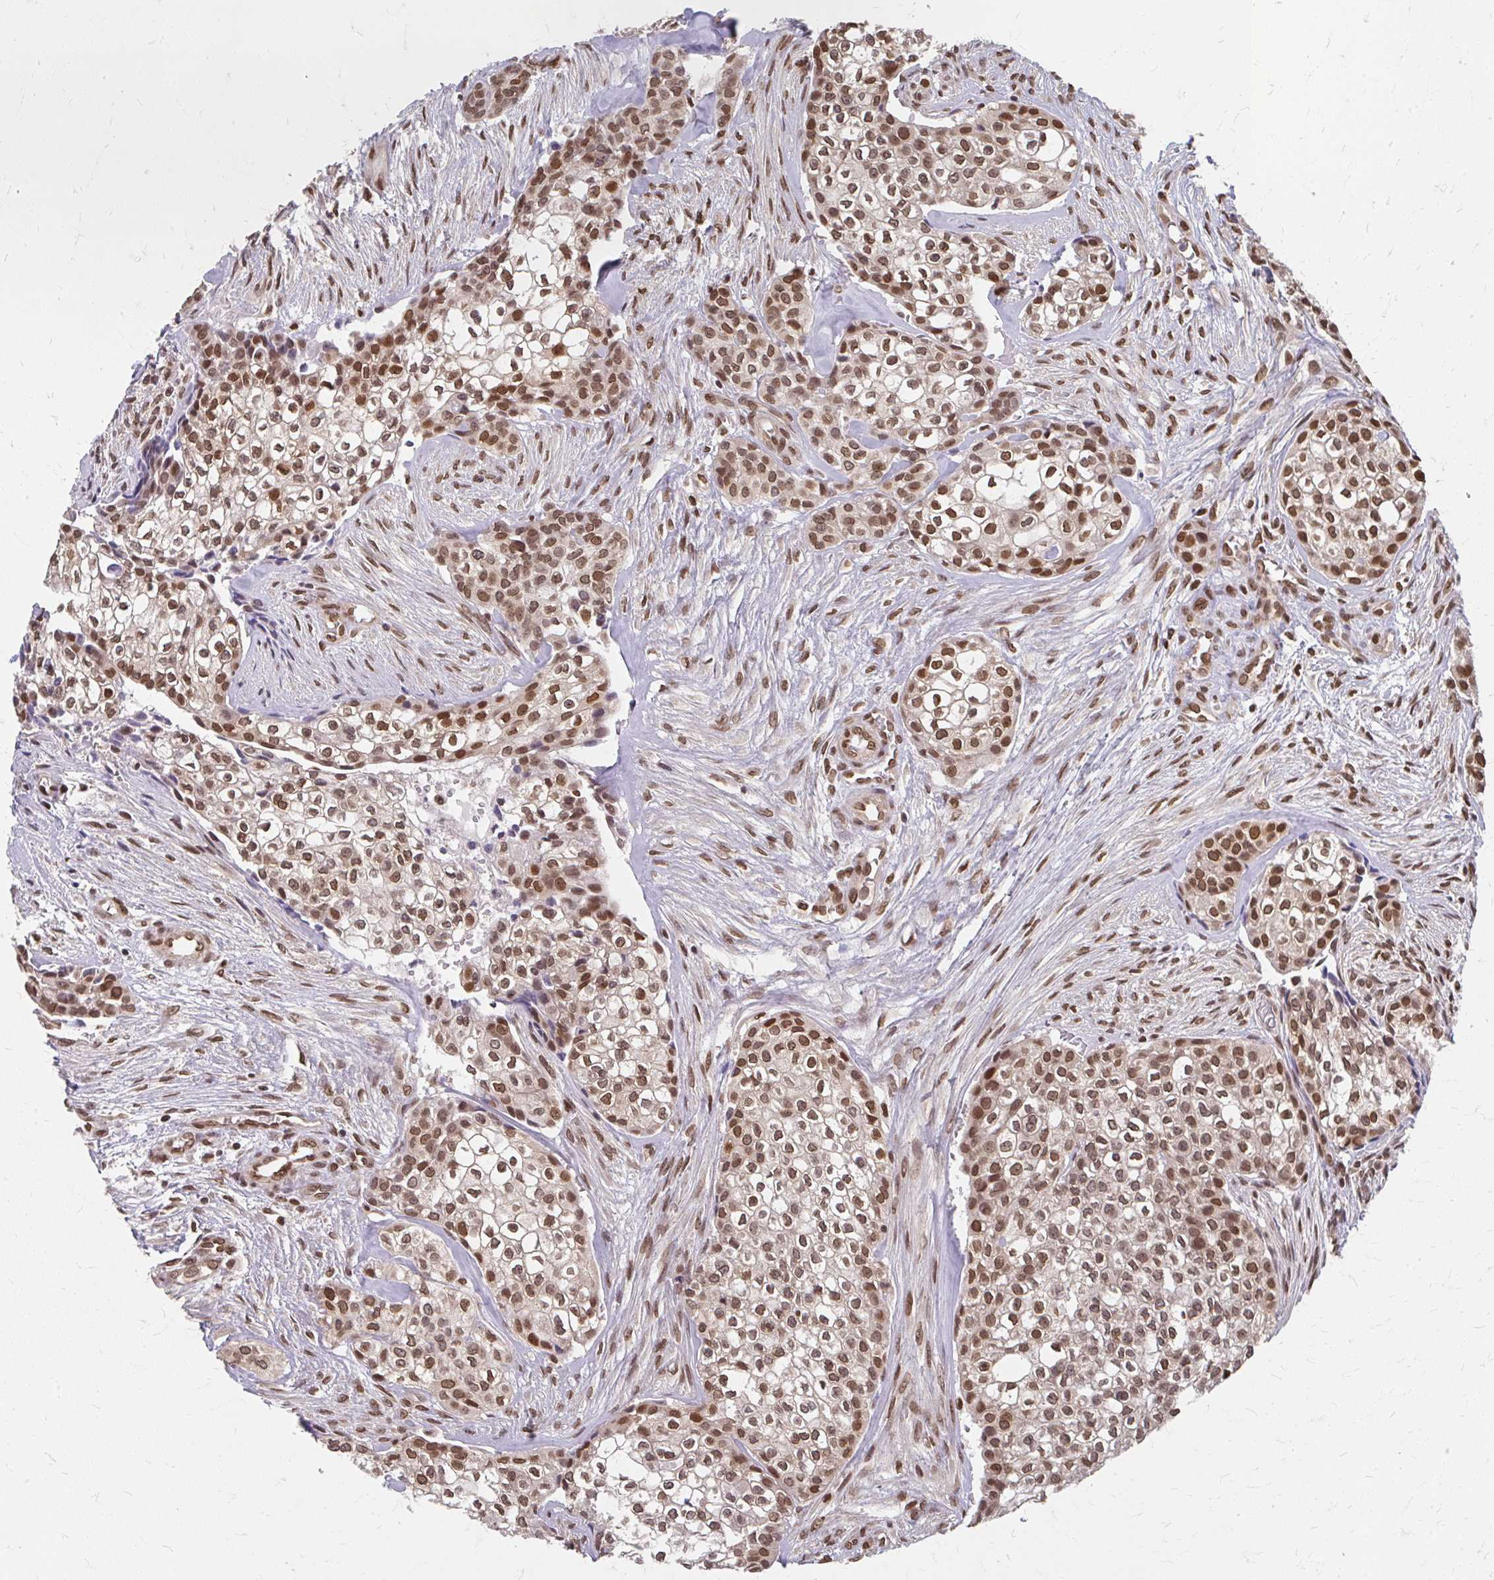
{"staining": {"intensity": "moderate", "quantity": ">75%", "location": "cytoplasmic/membranous,nuclear"}, "tissue": "head and neck cancer", "cell_type": "Tumor cells", "image_type": "cancer", "snomed": [{"axis": "morphology", "description": "Adenocarcinoma, NOS"}, {"axis": "topography", "description": "Head-Neck"}], "caption": "IHC photomicrograph of neoplastic tissue: human head and neck cancer (adenocarcinoma) stained using immunohistochemistry demonstrates medium levels of moderate protein expression localized specifically in the cytoplasmic/membranous and nuclear of tumor cells, appearing as a cytoplasmic/membranous and nuclear brown color.", "gene": "XPO1", "patient": {"sex": "male", "age": 81}}